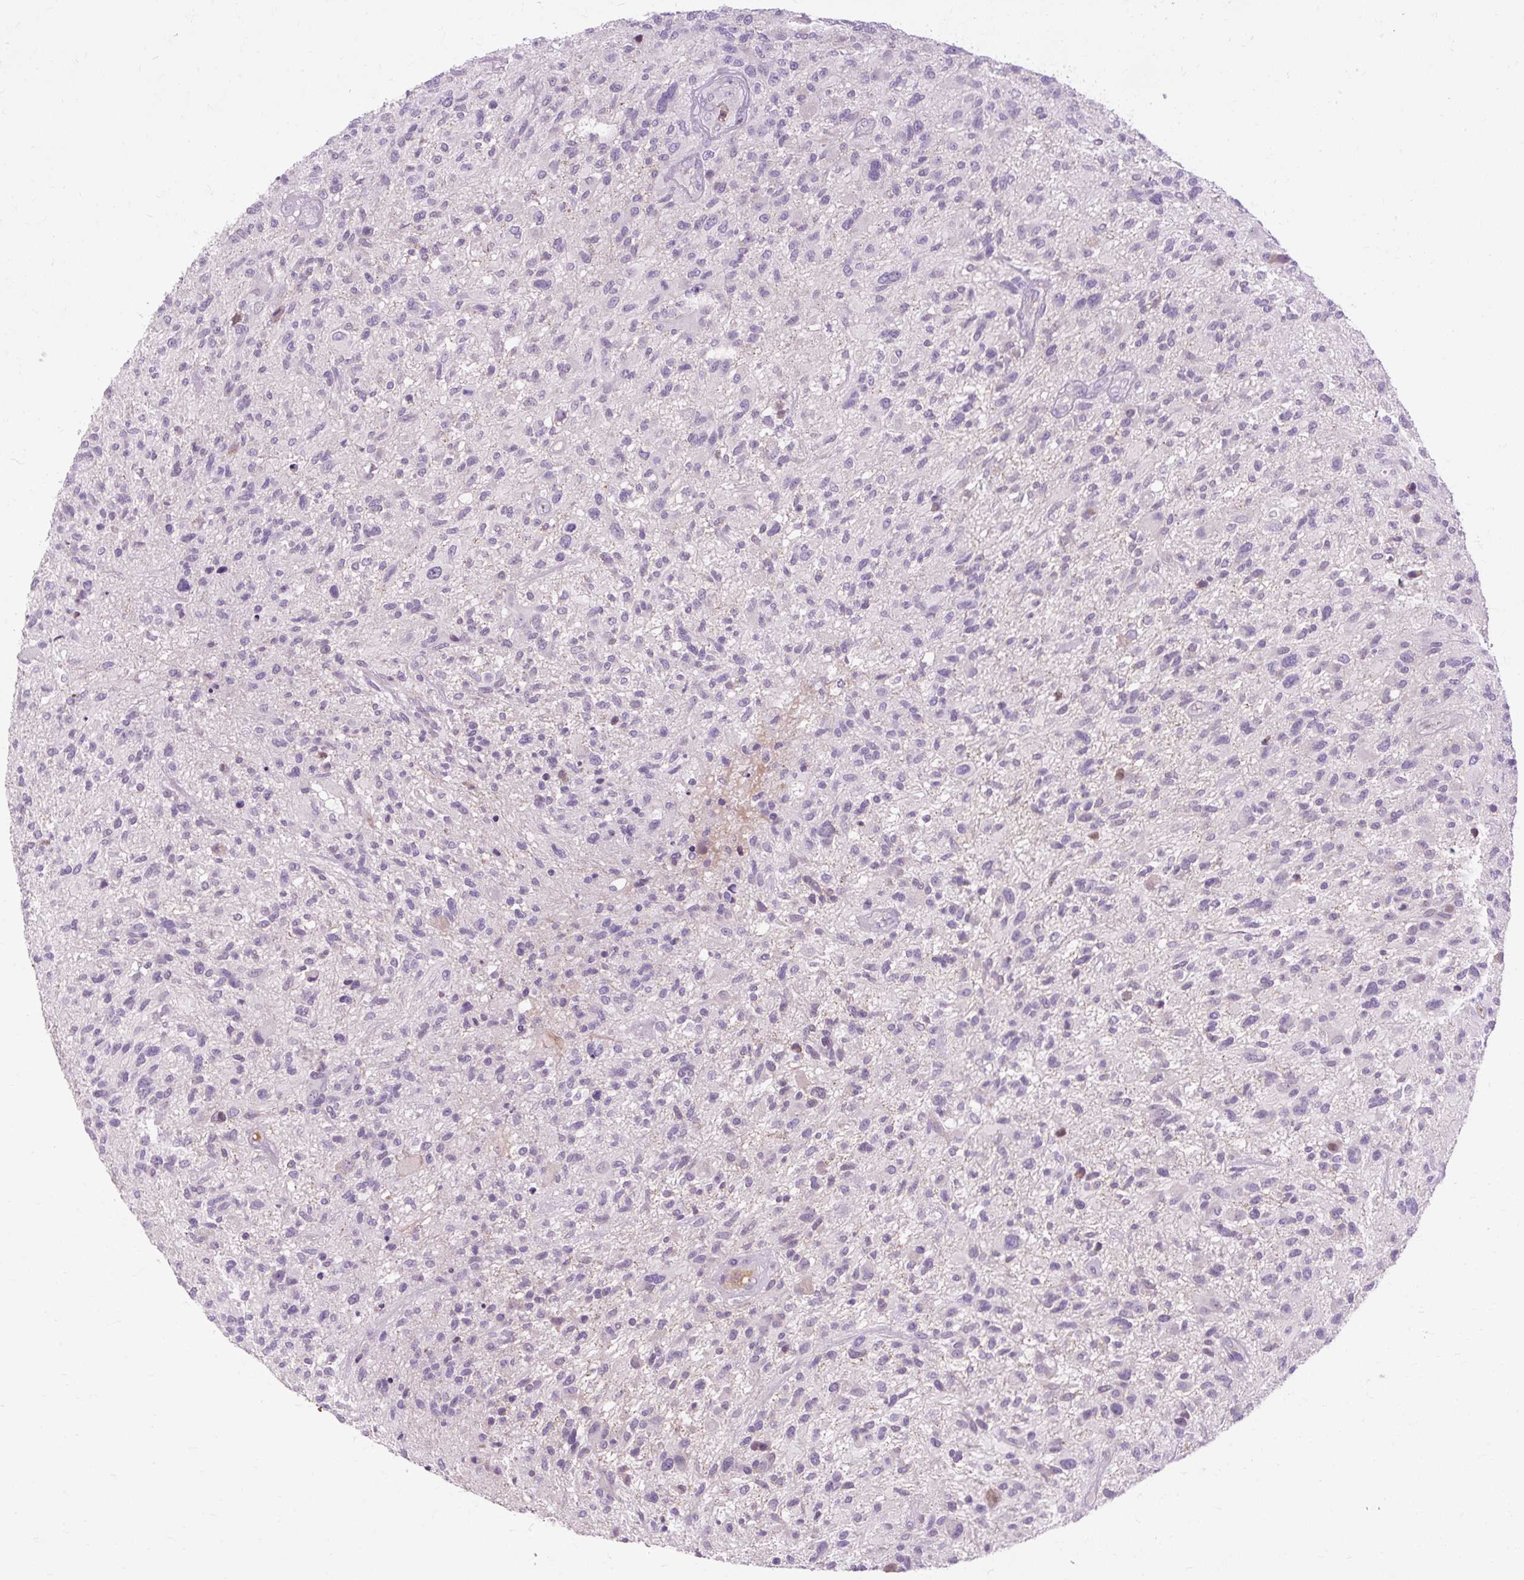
{"staining": {"intensity": "negative", "quantity": "none", "location": "none"}, "tissue": "glioma", "cell_type": "Tumor cells", "image_type": "cancer", "snomed": [{"axis": "morphology", "description": "Glioma, malignant, High grade"}, {"axis": "topography", "description": "Brain"}], "caption": "High-grade glioma (malignant) was stained to show a protein in brown. There is no significant positivity in tumor cells. (Stains: DAB (3,3'-diaminobenzidine) IHC with hematoxylin counter stain, Microscopy: brightfield microscopy at high magnification).", "gene": "ARRDC2", "patient": {"sex": "male", "age": 47}}